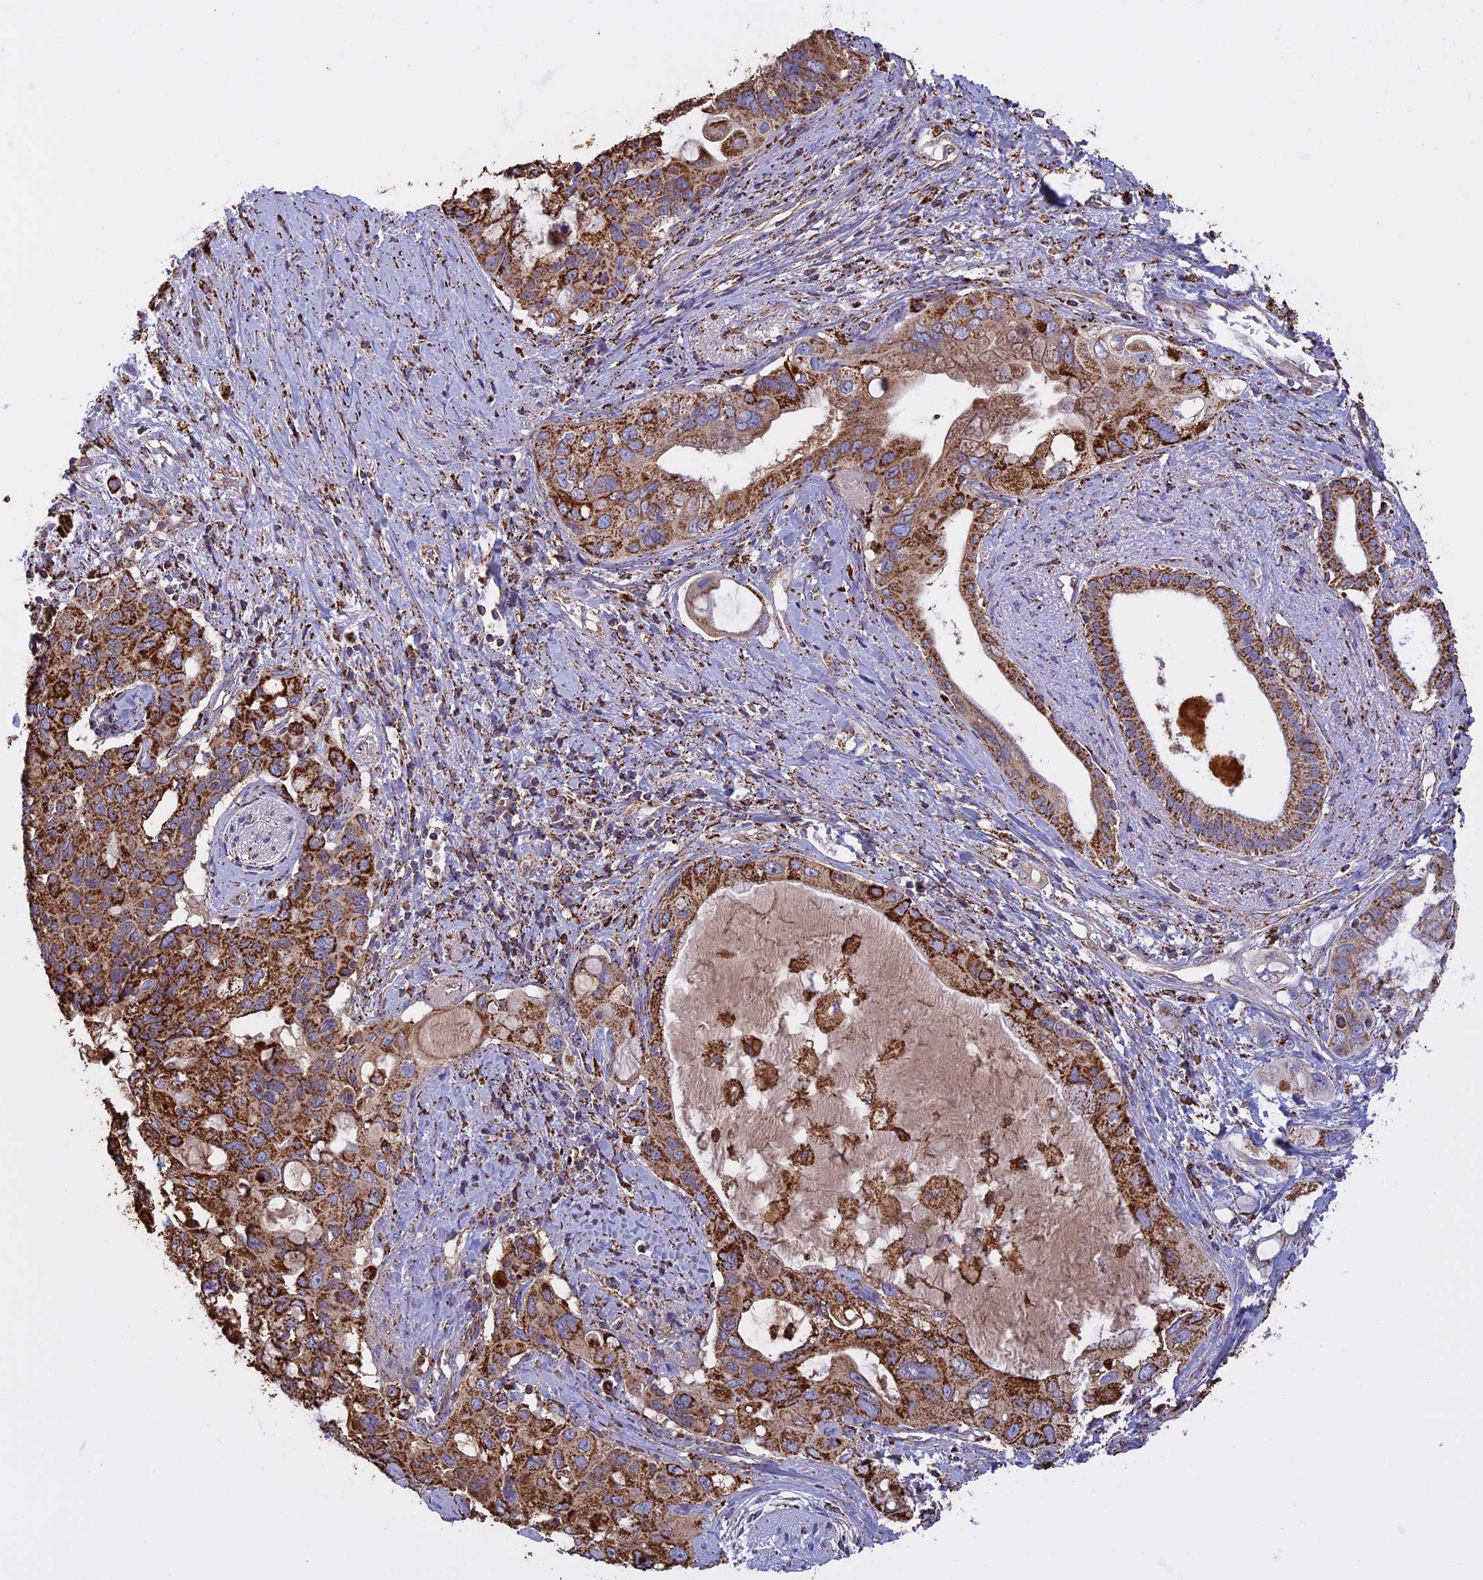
{"staining": {"intensity": "strong", "quantity": ">75%", "location": "cytoplasmic/membranous"}, "tissue": "pancreatic cancer", "cell_type": "Tumor cells", "image_type": "cancer", "snomed": [{"axis": "morphology", "description": "Adenocarcinoma, NOS"}, {"axis": "topography", "description": "Pancreas"}], "caption": "Pancreatic cancer (adenocarcinoma) stained with DAB (3,3'-diaminobenzidine) immunohistochemistry (IHC) reveals high levels of strong cytoplasmic/membranous expression in approximately >75% of tumor cells. (DAB (3,3'-diaminobenzidine) = brown stain, brightfield microscopy at high magnification).", "gene": "KCNG1", "patient": {"sex": "female", "age": 56}}